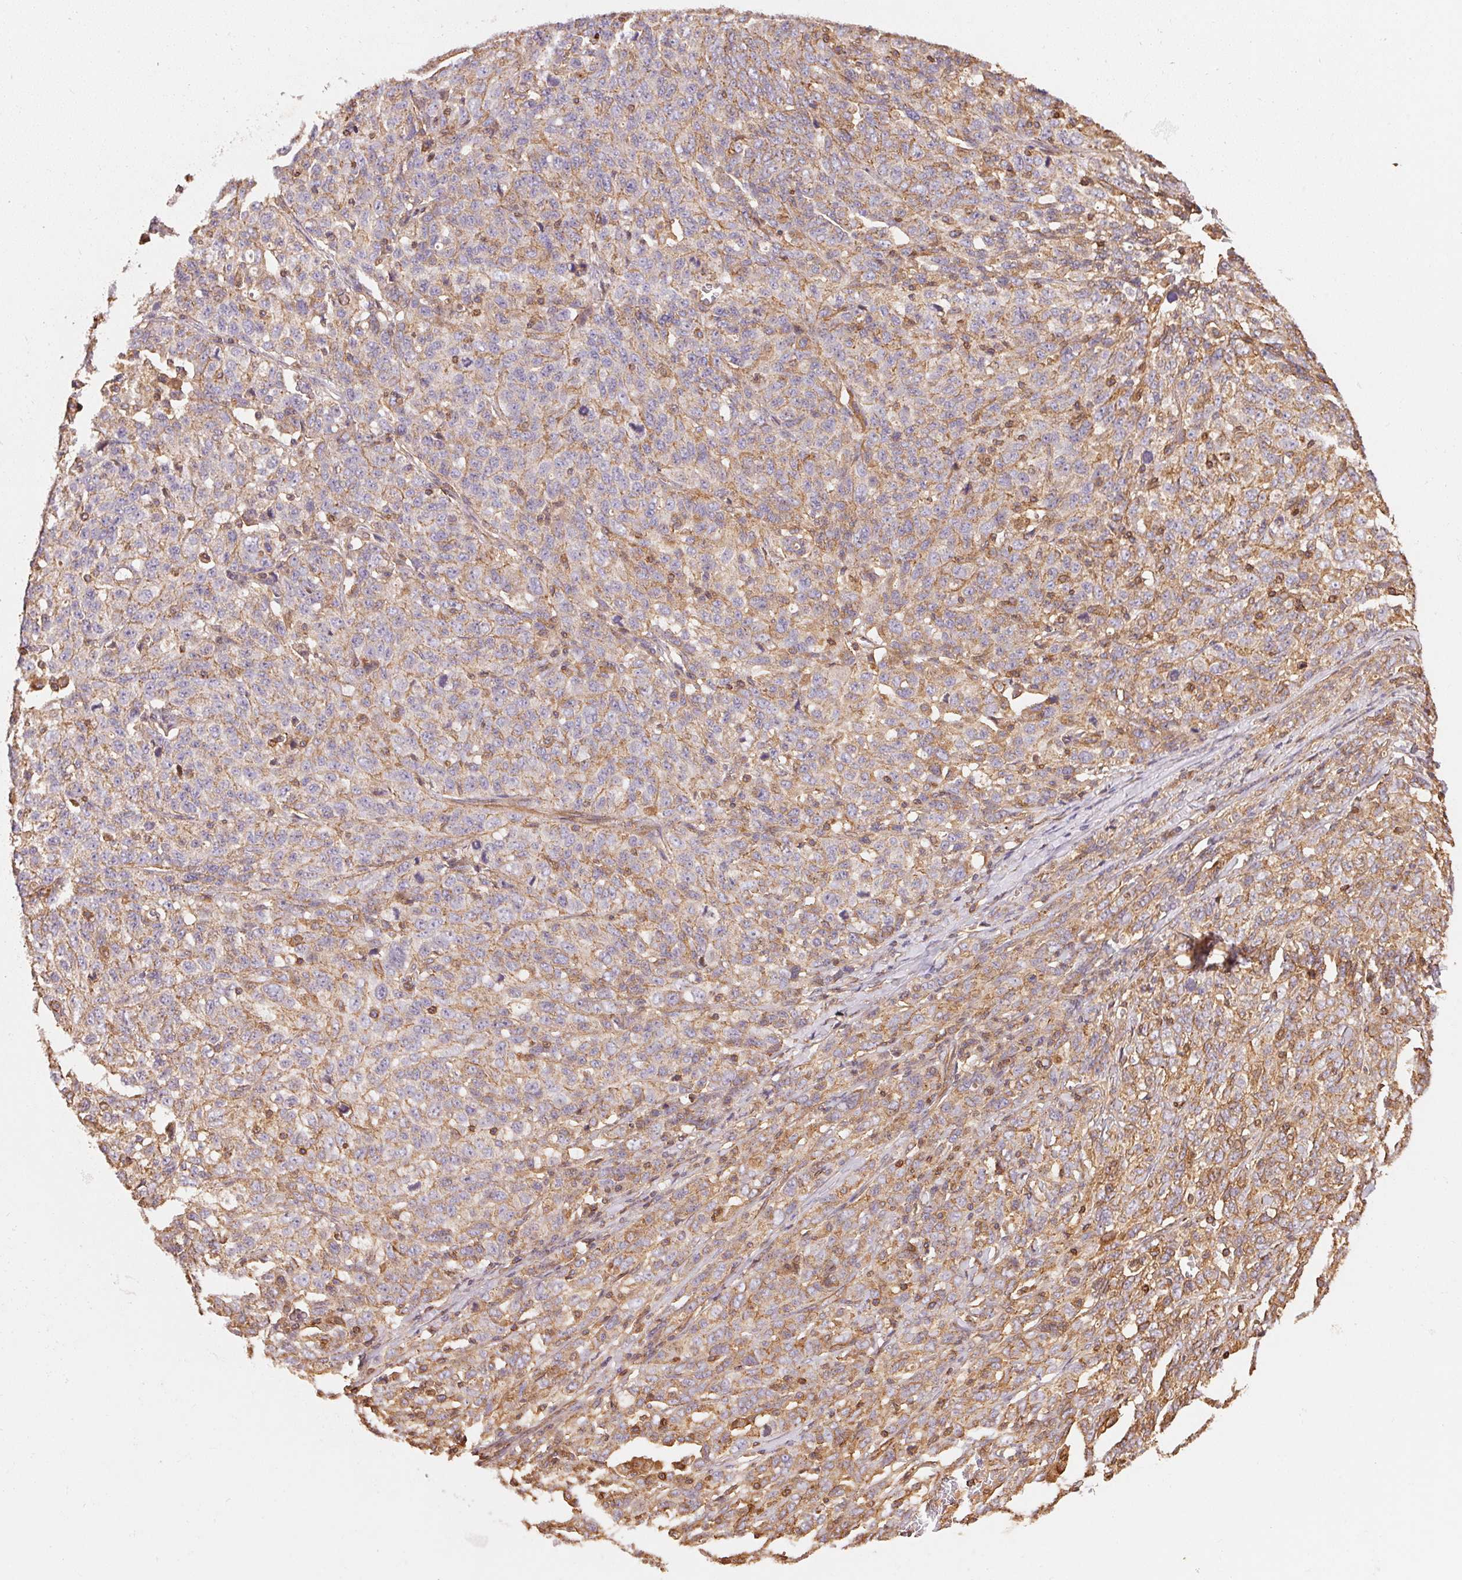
{"staining": {"intensity": "weak", "quantity": "25%-75%", "location": "cytoplasmic/membranous"}, "tissue": "ovarian cancer", "cell_type": "Tumor cells", "image_type": "cancer", "snomed": [{"axis": "morphology", "description": "Cystadenocarcinoma, serous, NOS"}, {"axis": "topography", "description": "Ovary"}], "caption": "Weak cytoplasmic/membranous staining is identified in about 25%-75% of tumor cells in ovarian serous cystadenocarcinoma.", "gene": "FRAS1", "patient": {"sex": "female", "age": 71}}